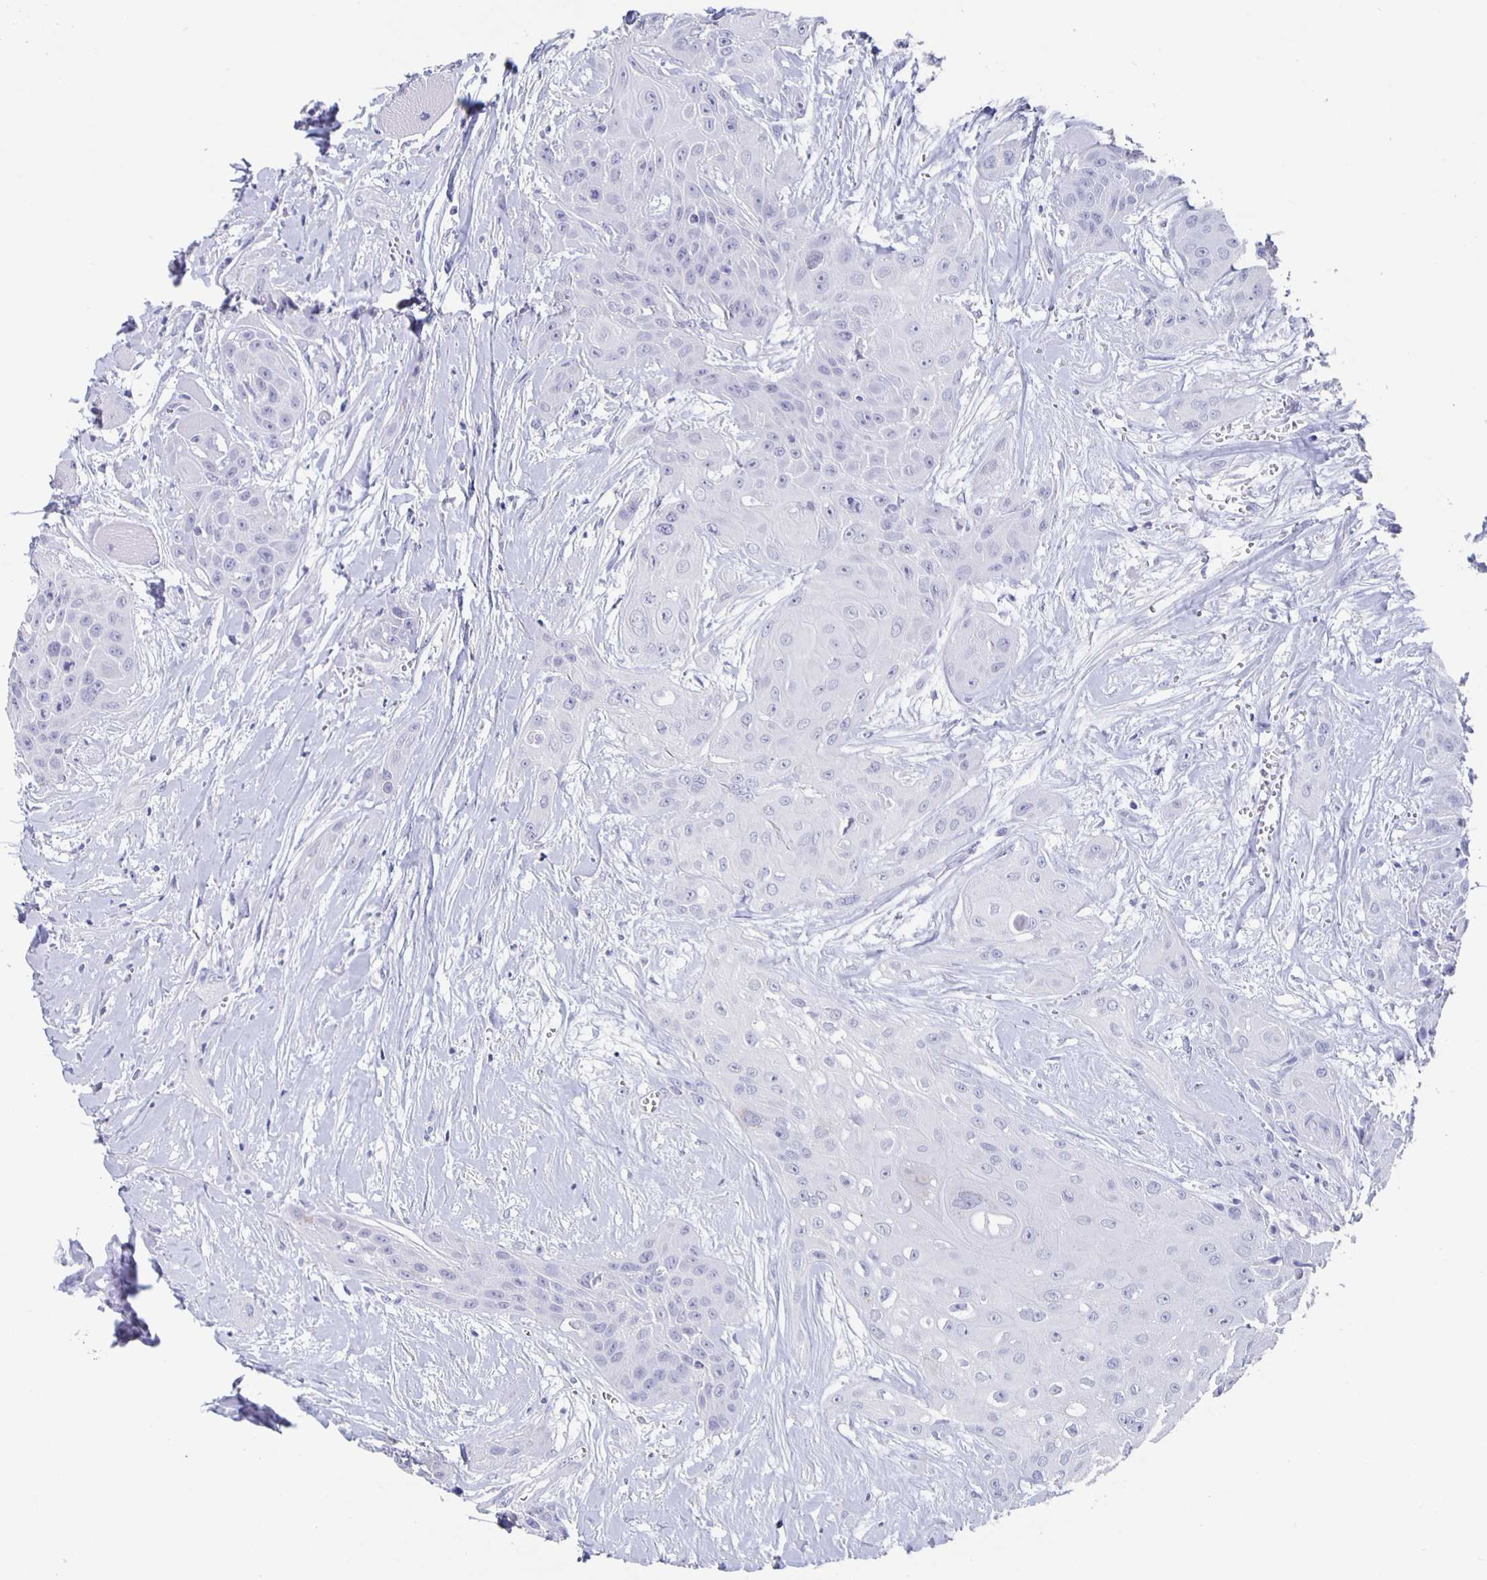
{"staining": {"intensity": "negative", "quantity": "none", "location": "none"}, "tissue": "head and neck cancer", "cell_type": "Tumor cells", "image_type": "cancer", "snomed": [{"axis": "morphology", "description": "Squamous cell carcinoma, NOS"}, {"axis": "topography", "description": "Head-Neck"}], "caption": "Head and neck cancer (squamous cell carcinoma) was stained to show a protein in brown. There is no significant staining in tumor cells. Brightfield microscopy of IHC stained with DAB (3,3'-diaminobenzidine) (brown) and hematoxylin (blue), captured at high magnification.", "gene": "SLC34A2", "patient": {"sex": "female", "age": 73}}